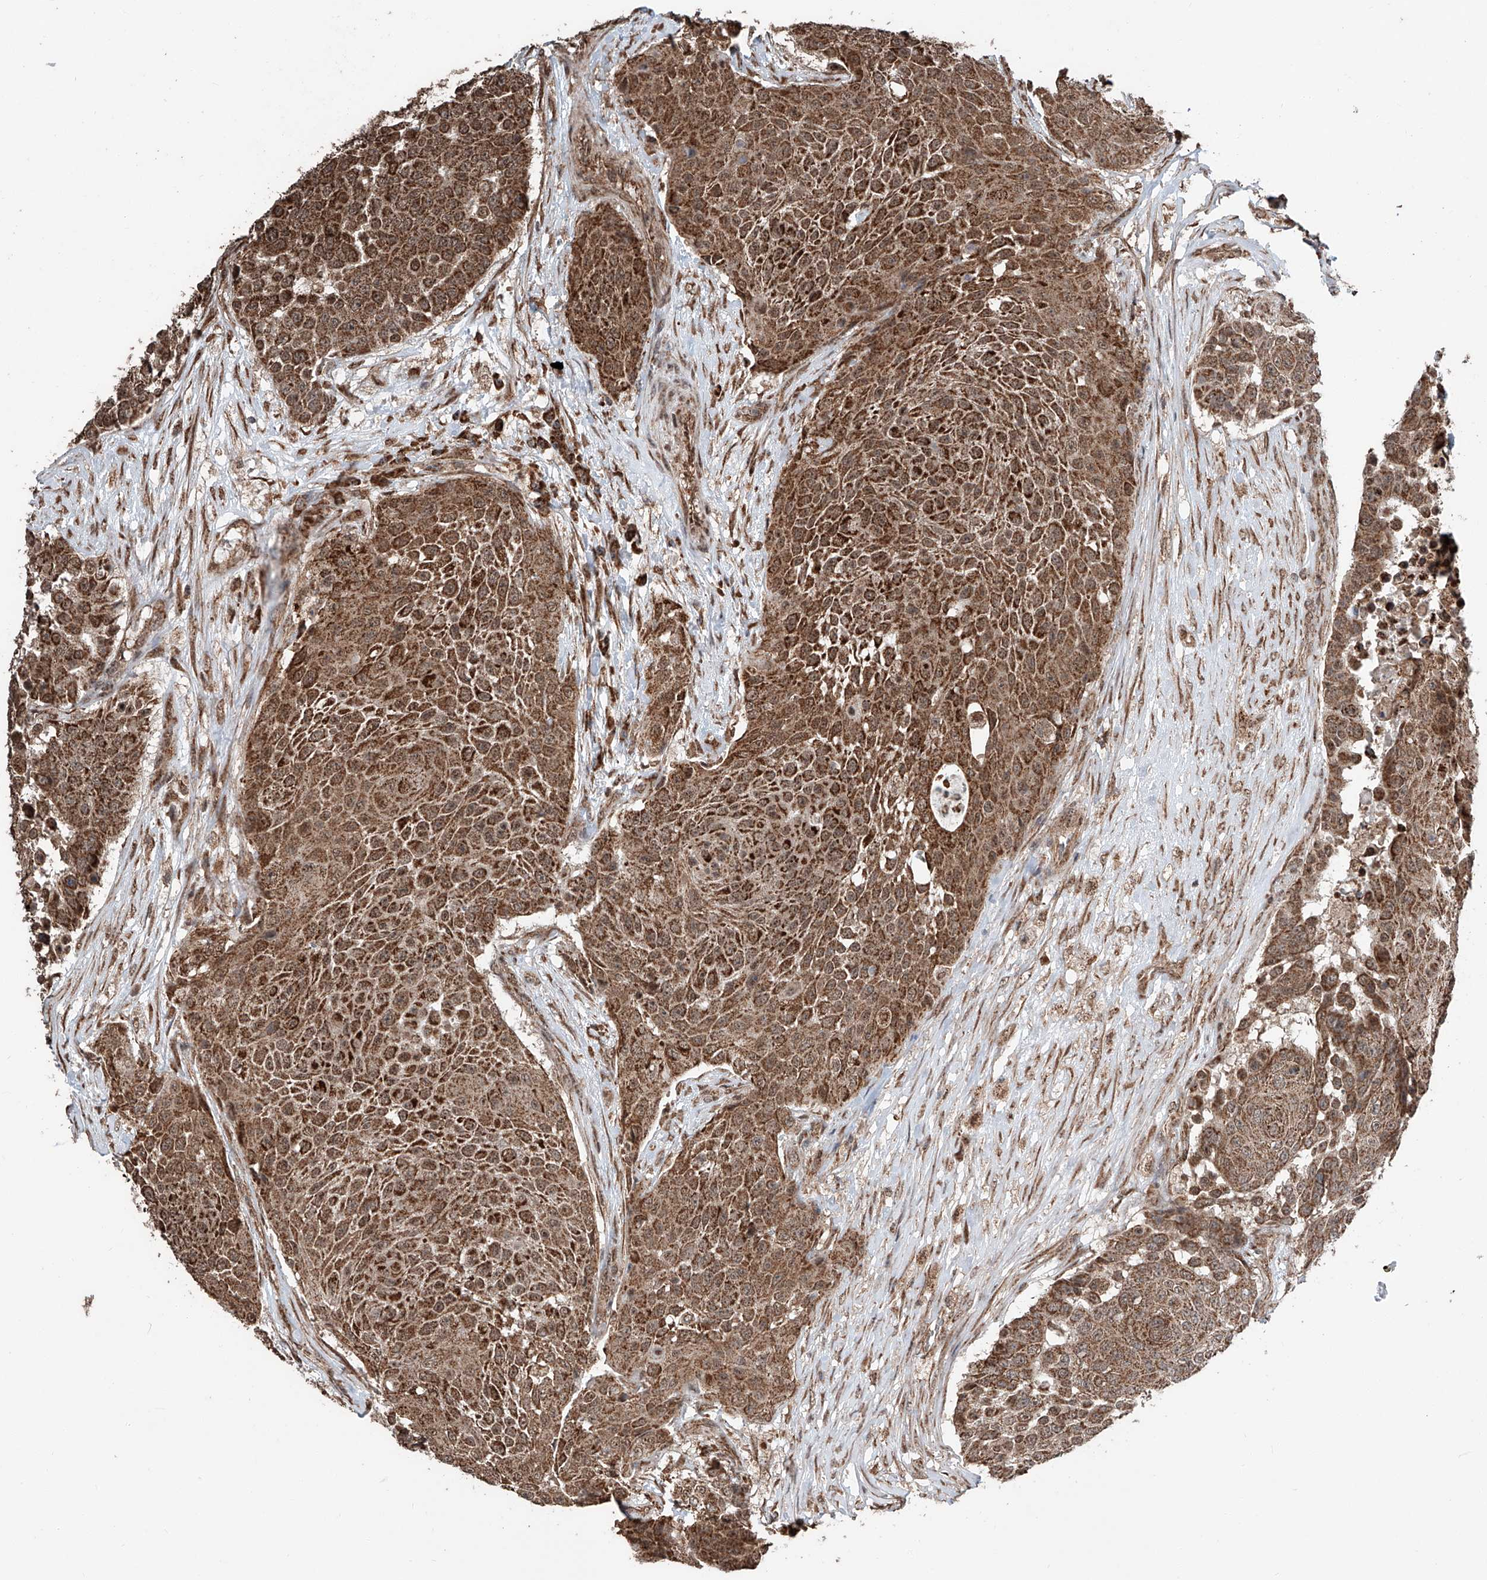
{"staining": {"intensity": "strong", "quantity": ">75%", "location": "cytoplasmic/membranous"}, "tissue": "urothelial cancer", "cell_type": "Tumor cells", "image_type": "cancer", "snomed": [{"axis": "morphology", "description": "Urothelial carcinoma, High grade"}, {"axis": "topography", "description": "Urinary bladder"}], "caption": "Human urothelial cancer stained with a protein marker demonstrates strong staining in tumor cells.", "gene": "ZNF445", "patient": {"sex": "female", "age": 63}}